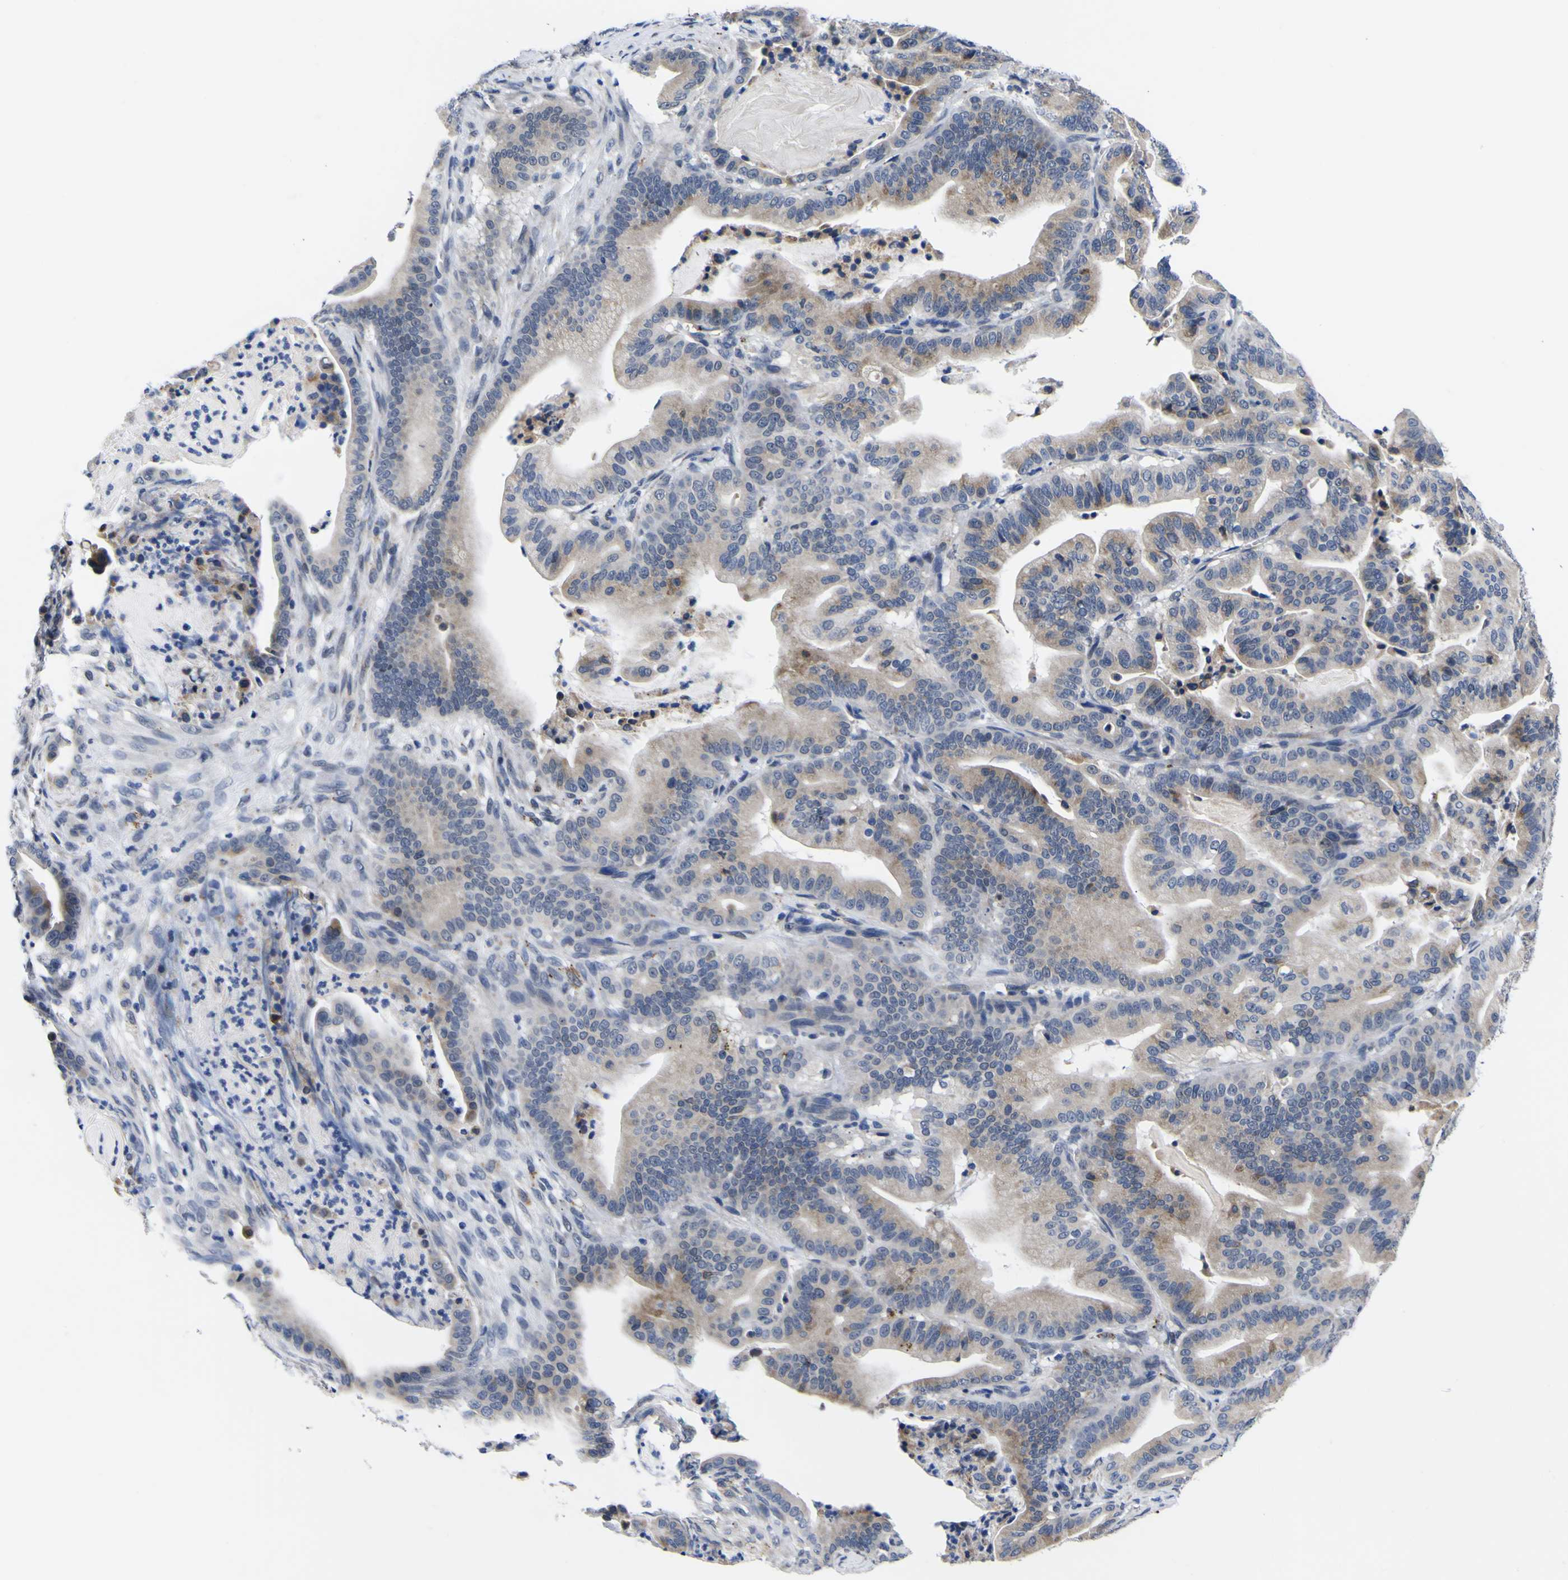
{"staining": {"intensity": "weak", "quantity": "25%-75%", "location": "cytoplasmic/membranous"}, "tissue": "pancreatic cancer", "cell_type": "Tumor cells", "image_type": "cancer", "snomed": [{"axis": "morphology", "description": "Adenocarcinoma, NOS"}, {"axis": "topography", "description": "Pancreas"}], "caption": "Immunohistochemical staining of human adenocarcinoma (pancreatic) displays low levels of weak cytoplasmic/membranous protein positivity in about 25%-75% of tumor cells. Using DAB (brown) and hematoxylin (blue) stains, captured at high magnification using brightfield microscopy.", "gene": "IGFLR1", "patient": {"sex": "male", "age": 63}}